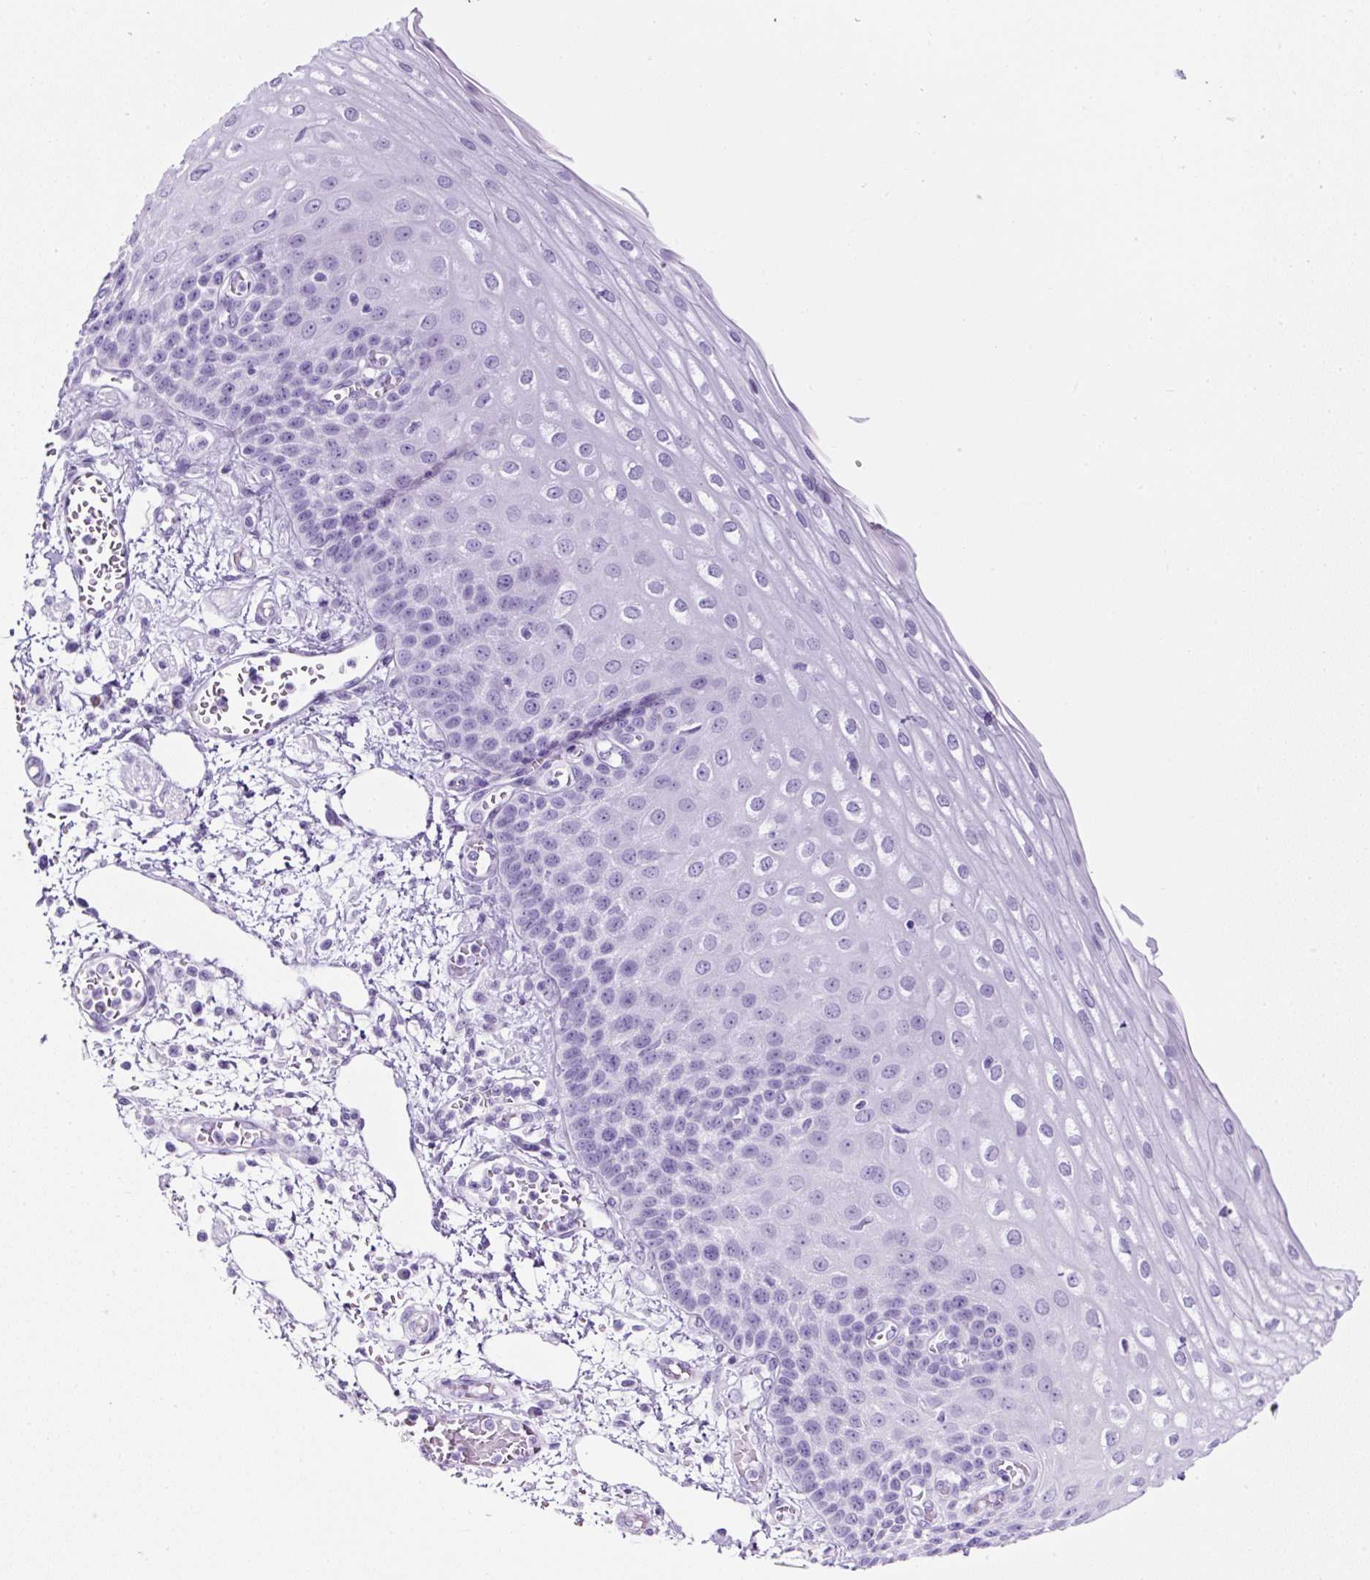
{"staining": {"intensity": "negative", "quantity": "none", "location": "none"}, "tissue": "esophagus", "cell_type": "Squamous epithelial cells", "image_type": "normal", "snomed": [{"axis": "morphology", "description": "Normal tissue, NOS"}, {"axis": "morphology", "description": "Adenocarcinoma, NOS"}, {"axis": "topography", "description": "Esophagus"}], "caption": "Esophagus was stained to show a protein in brown. There is no significant staining in squamous epithelial cells. Nuclei are stained in blue.", "gene": "TMEM200B", "patient": {"sex": "male", "age": 81}}